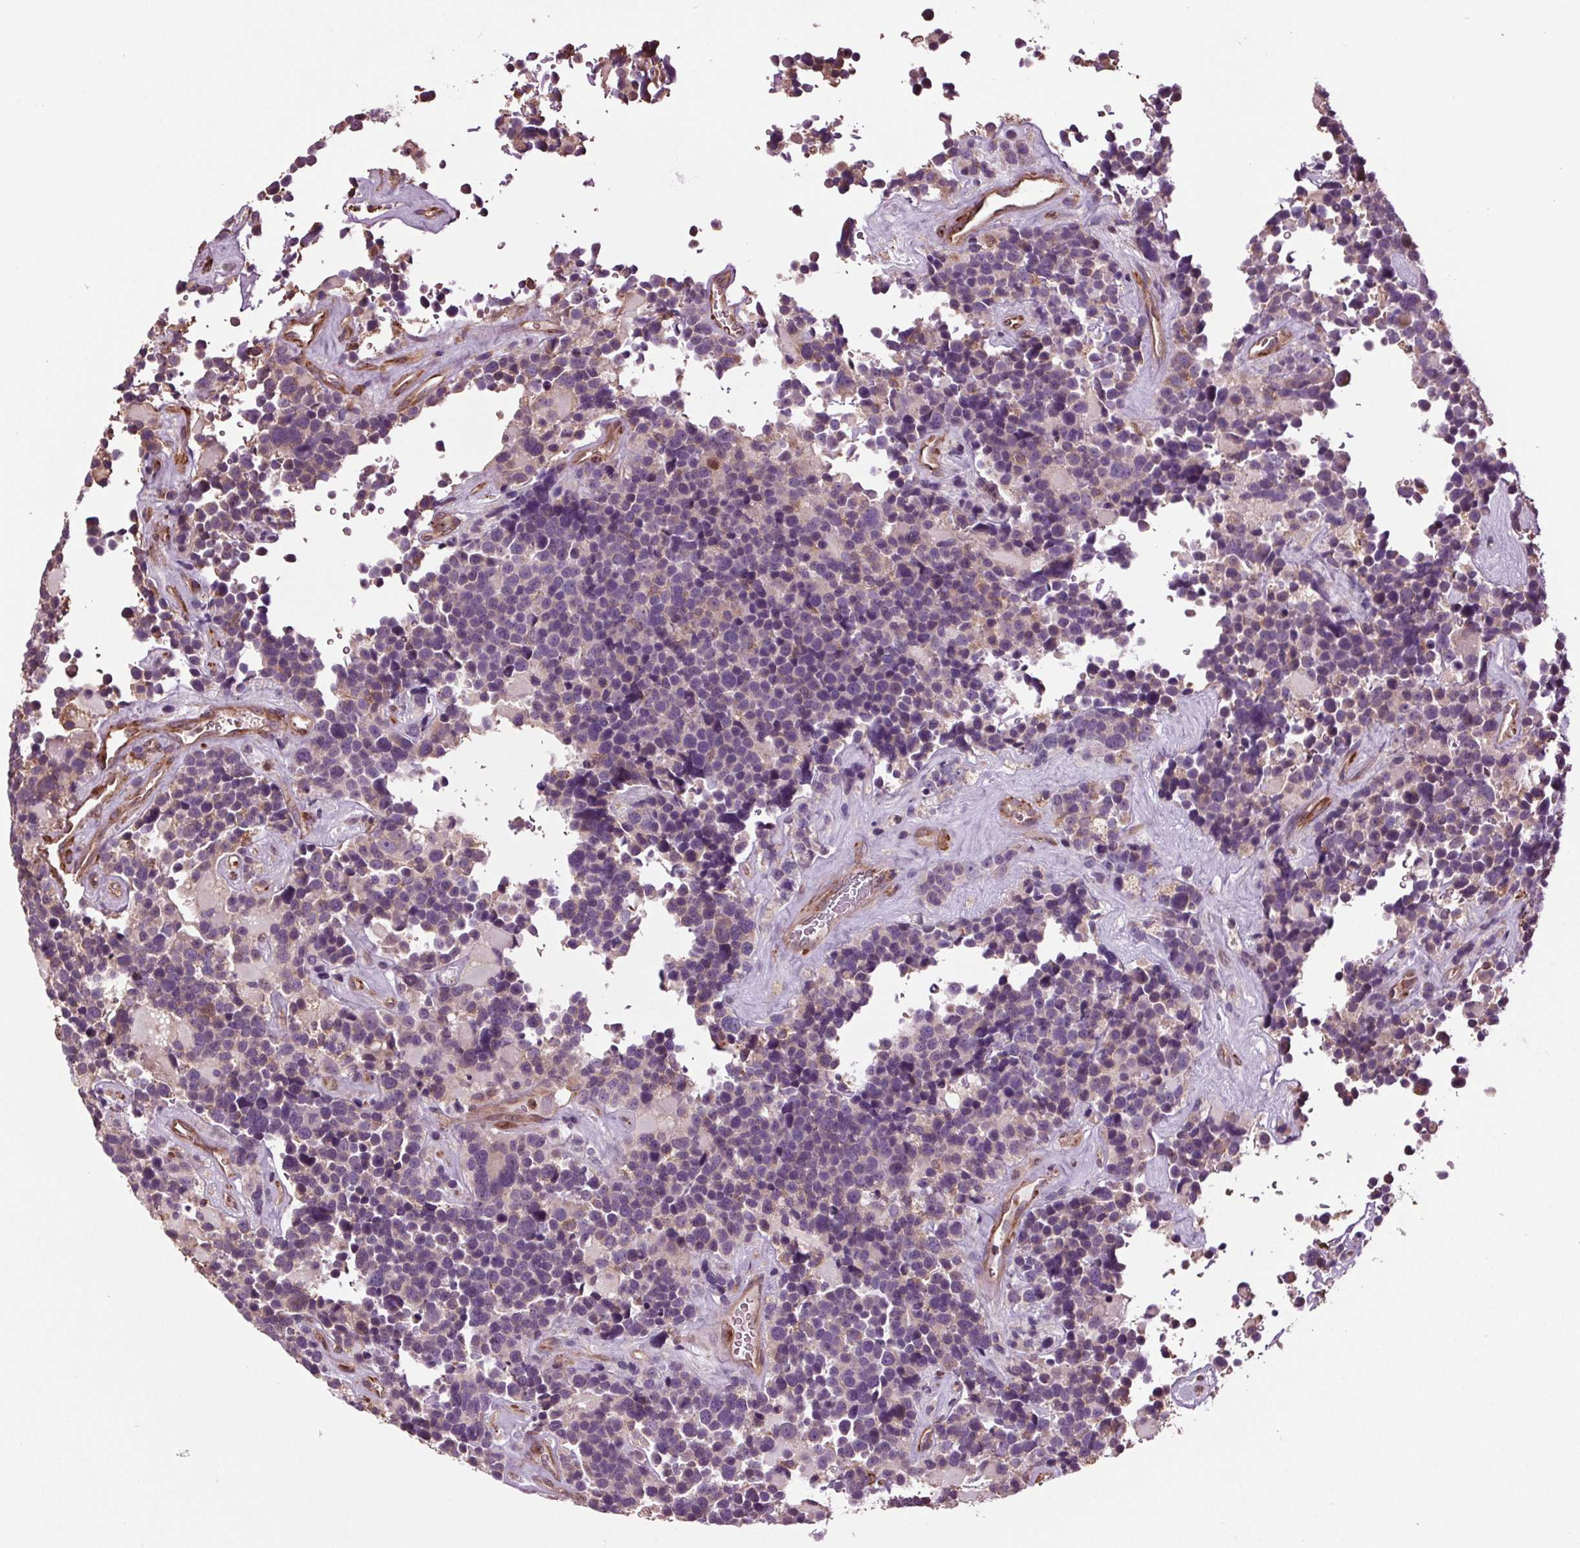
{"staining": {"intensity": "negative", "quantity": "none", "location": "none"}, "tissue": "glioma", "cell_type": "Tumor cells", "image_type": "cancer", "snomed": [{"axis": "morphology", "description": "Glioma, malignant, High grade"}, {"axis": "topography", "description": "Brain"}], "caption": "The micrograph shows no significant expression in tumor cells of glioma.", "gene": "RNPEP", "patient": {"sex": "male", "age": 33}}